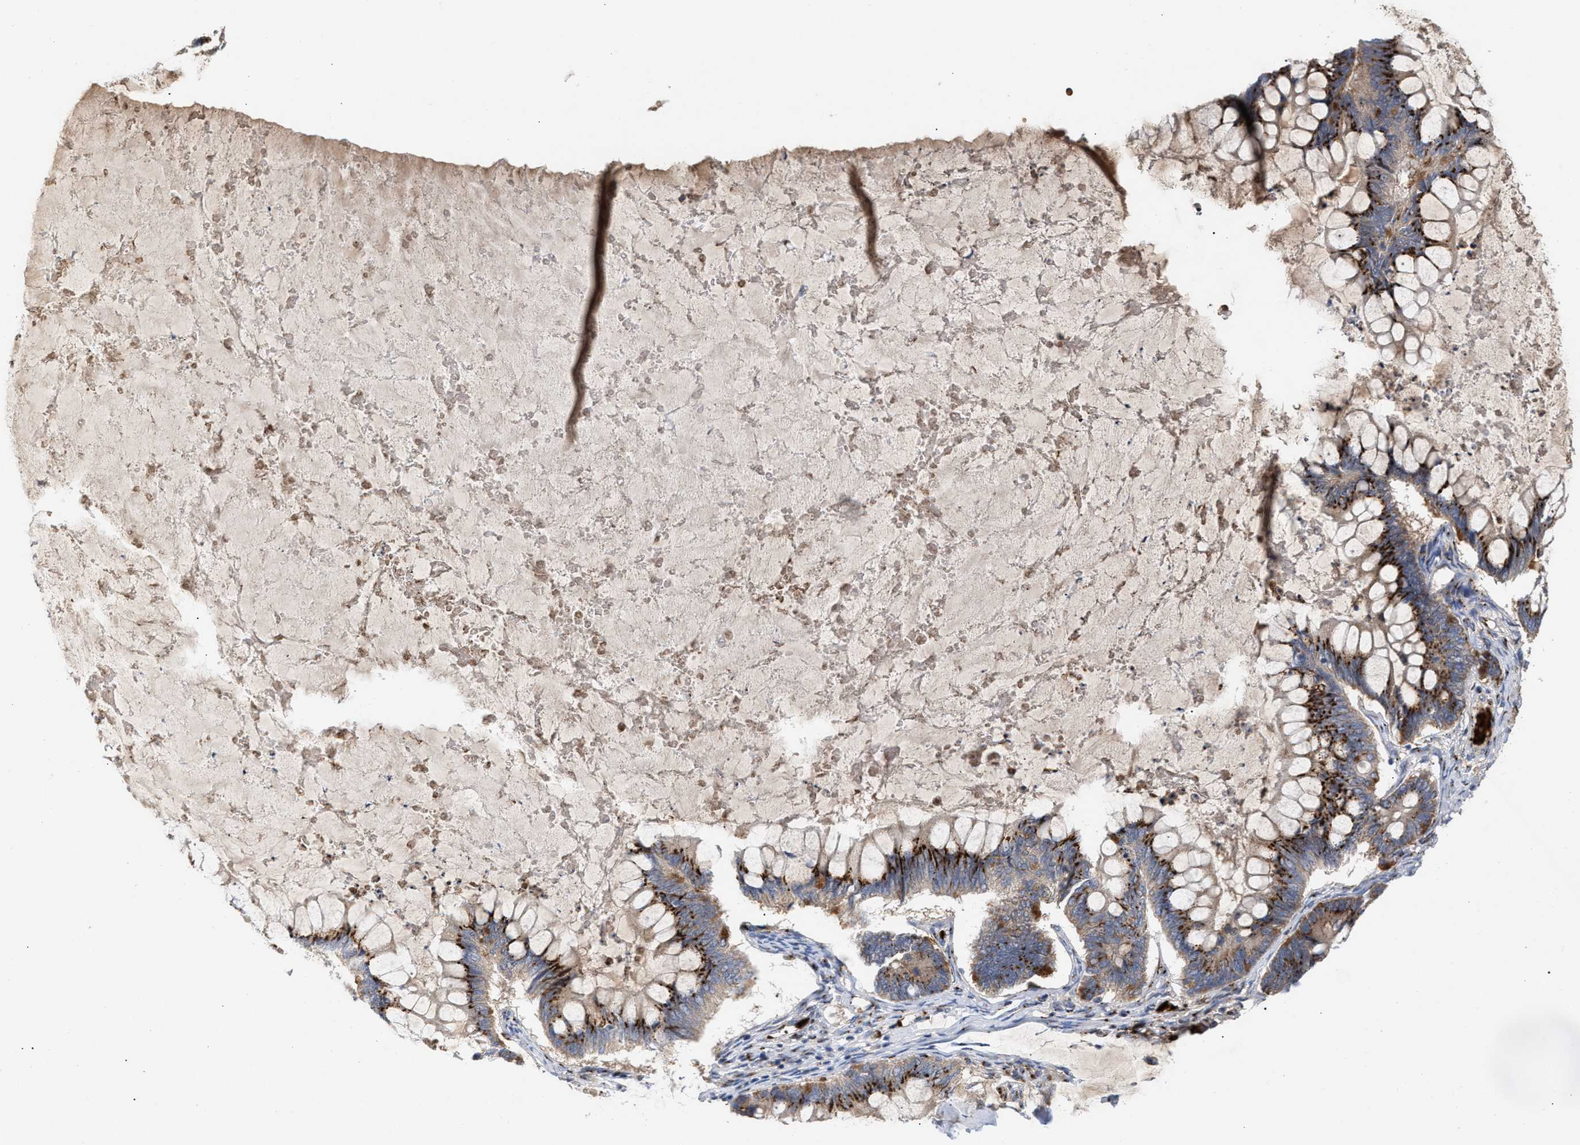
{"staining": {"intensity": "strong", "quantity": ">75%", "location": "cytoplasmic/membranous"}, "tissue": "ovarian cancer", "cell_type": "Tumor cells", "image_type": "cancer", "snomed": [{"axis": "morphology", "description": "Cystadenocarcinoma, mucinous, NOS"}, {"axis": "topography", "description": "Ovary"}], "caption": "An image of ovarian cancer (mucinous cystadenocarcinoma) stained for a protein demonstrates strong cytoplasmic/membranous brown staining in tumor cells. (DAB = brown stain, brightfield microscopy at high magnification).", "gene": "CCL2", "patient": {"sex": "female", "age": 61}}